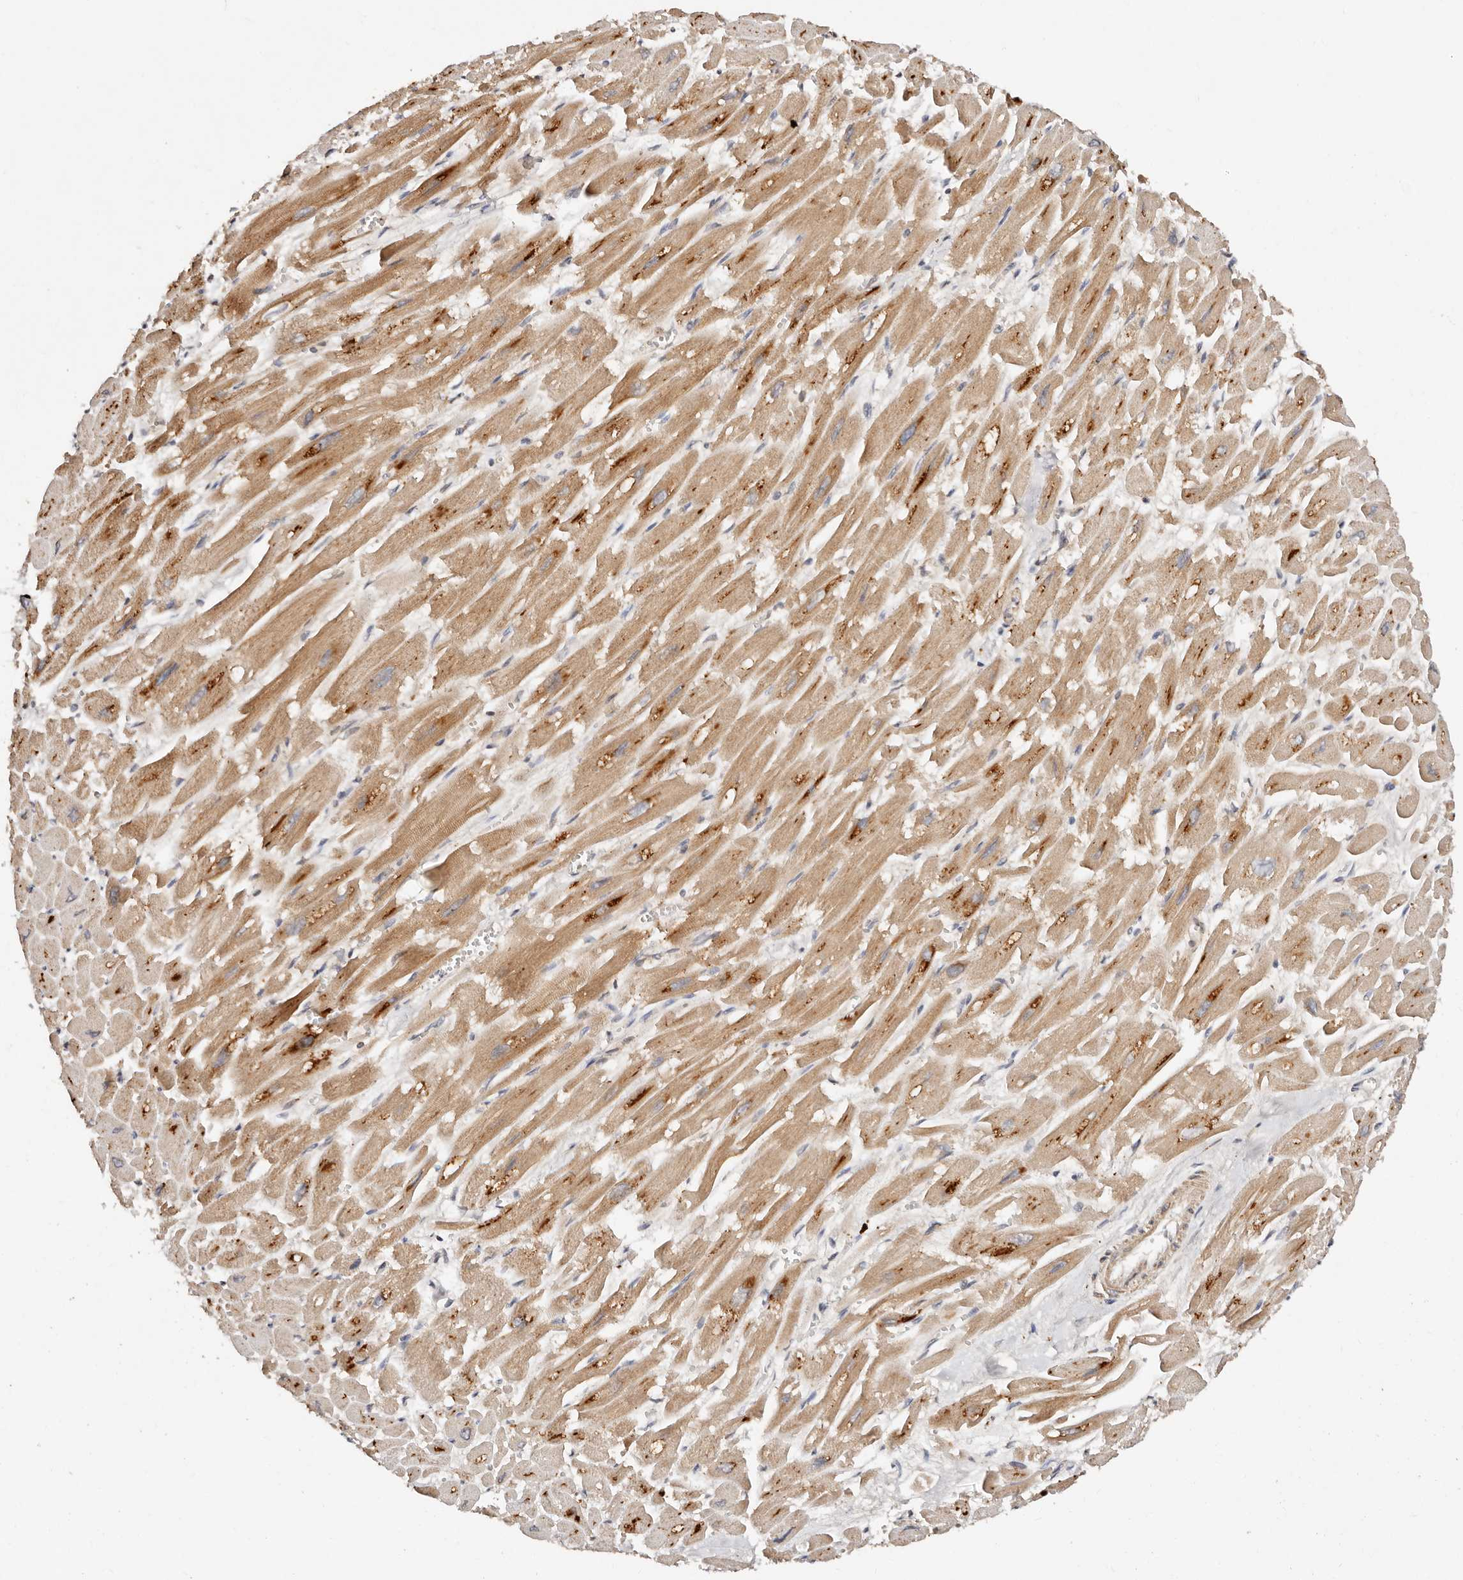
{"staining": {"intensity": "moderate", "quantity": ">75%", "location": "cytoplasmic/membranous"}, "tissue": "heart muscle", "cell_type": "Cardiomyocytes", "image_type": "normal", "snomed": [{"axis": "morphology", "description": "Normal tissue, NOS"}, {"axis": "topography", "description": "Heart"}], "caption": "About >75% of cardiomyocytes in unremarkable heart muscle demonstrate moderate cytoplasmic/membranous protein positivity as visualized by brown immunohistochemical staining.", "gene": "DENND11", "patient": {"sex": "male", "age": 54}}